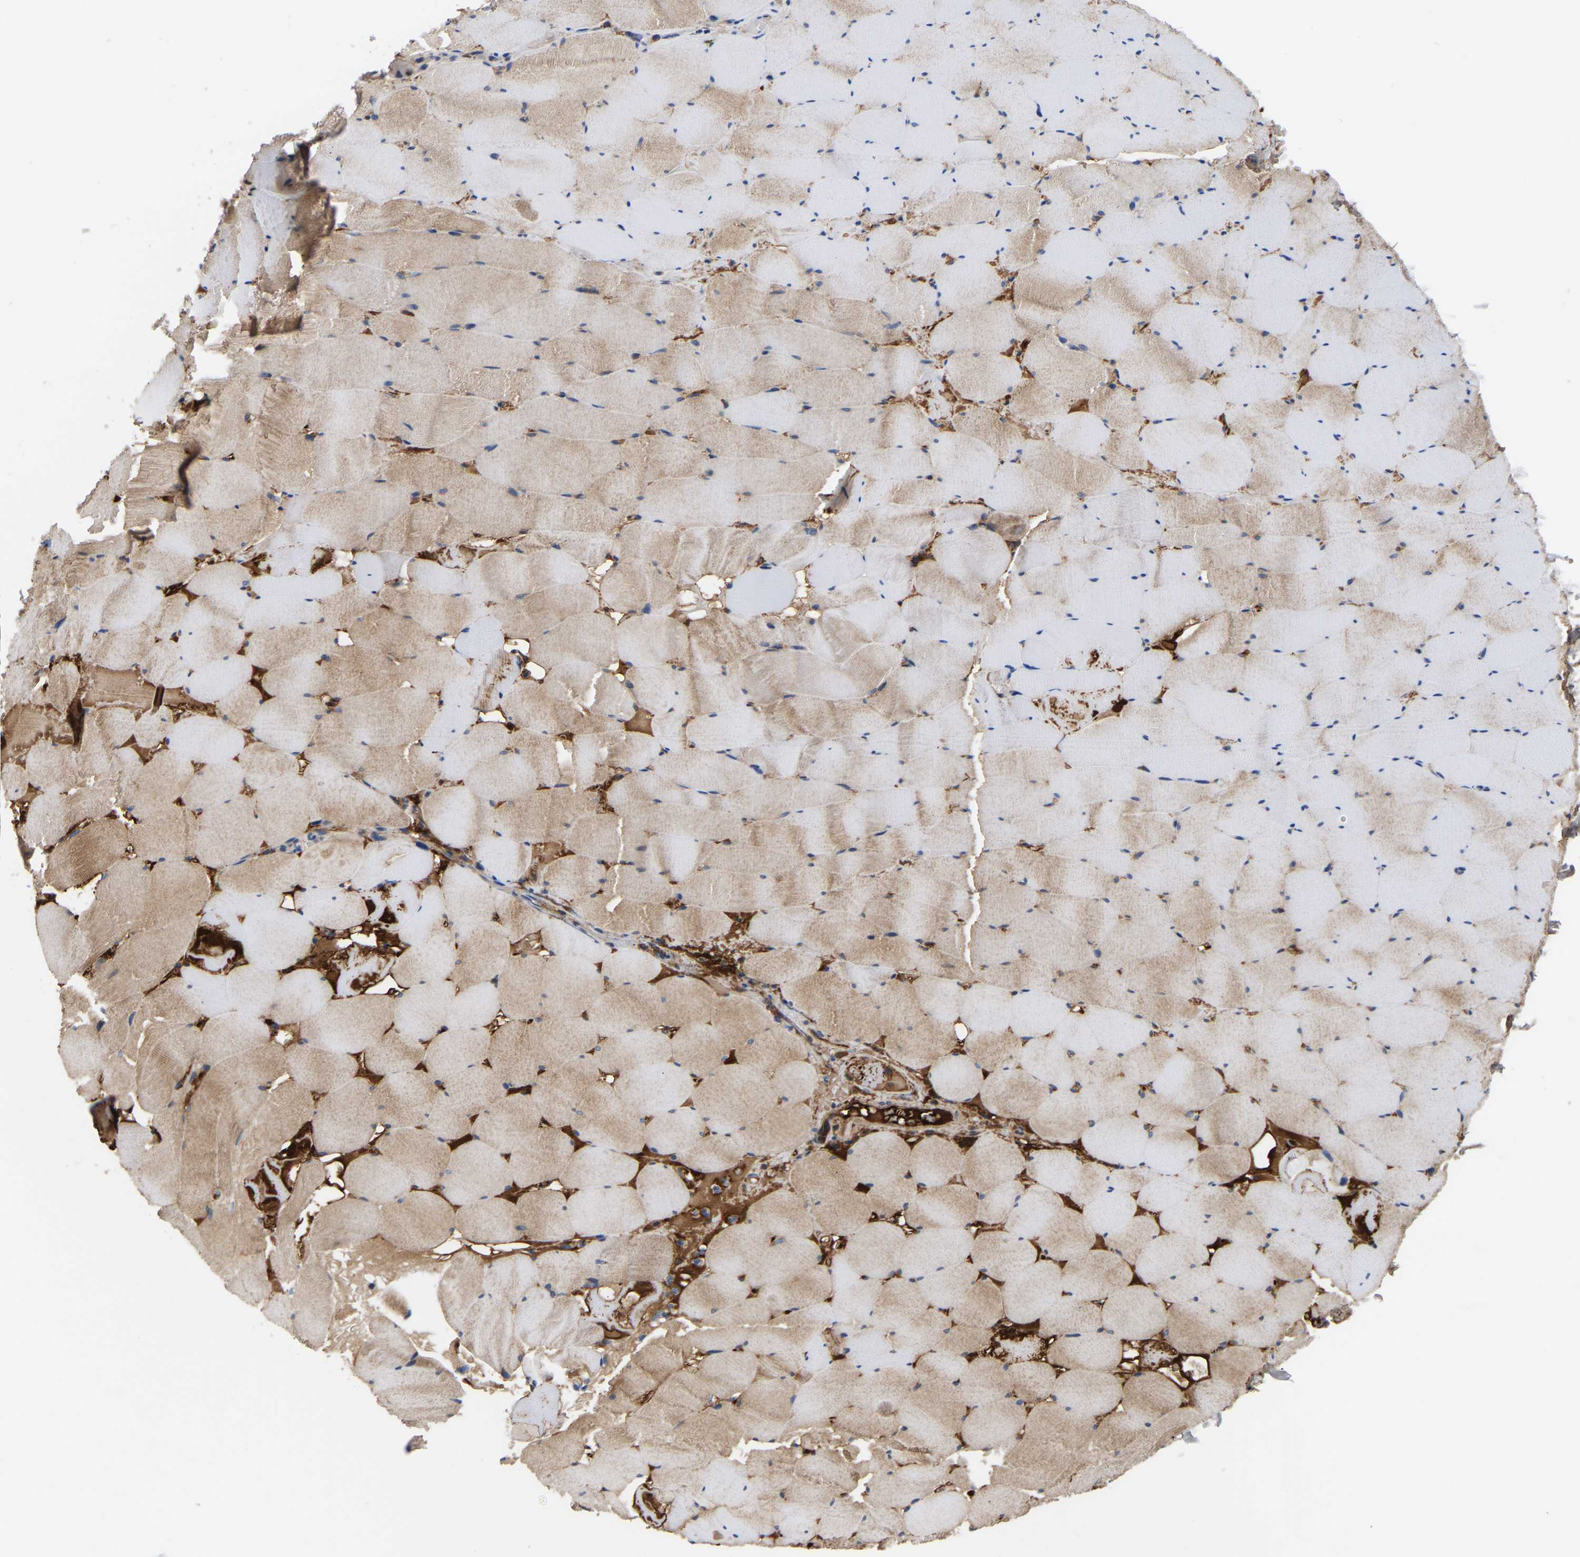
{"staining": {"intensity": "moderate", "quantity": ">75%", "location": "cytoplasmic/membranous"}, "tissue": "skeletal muscle", "cell_type": "Myocytes", "image_type": "normal", "snomed": [{"axis": "morphology", "description": "Normal tissue, NOS"}, {"axis": "topography", "description": "Skeletal muscle"}], "caption": "Protein analysis of benign skeletal muscle demonstrates moderate cytoplasmic/membranous staining in approximately >75% of myocytes. (Stains: DAB (3,3'-diaminobenzidine) in brown, nuclei in blue, Microscopy: brightfield microscopy at high magnification).", "gene": "AIMP2", "patient": {"sex": "male", "age": 62}}